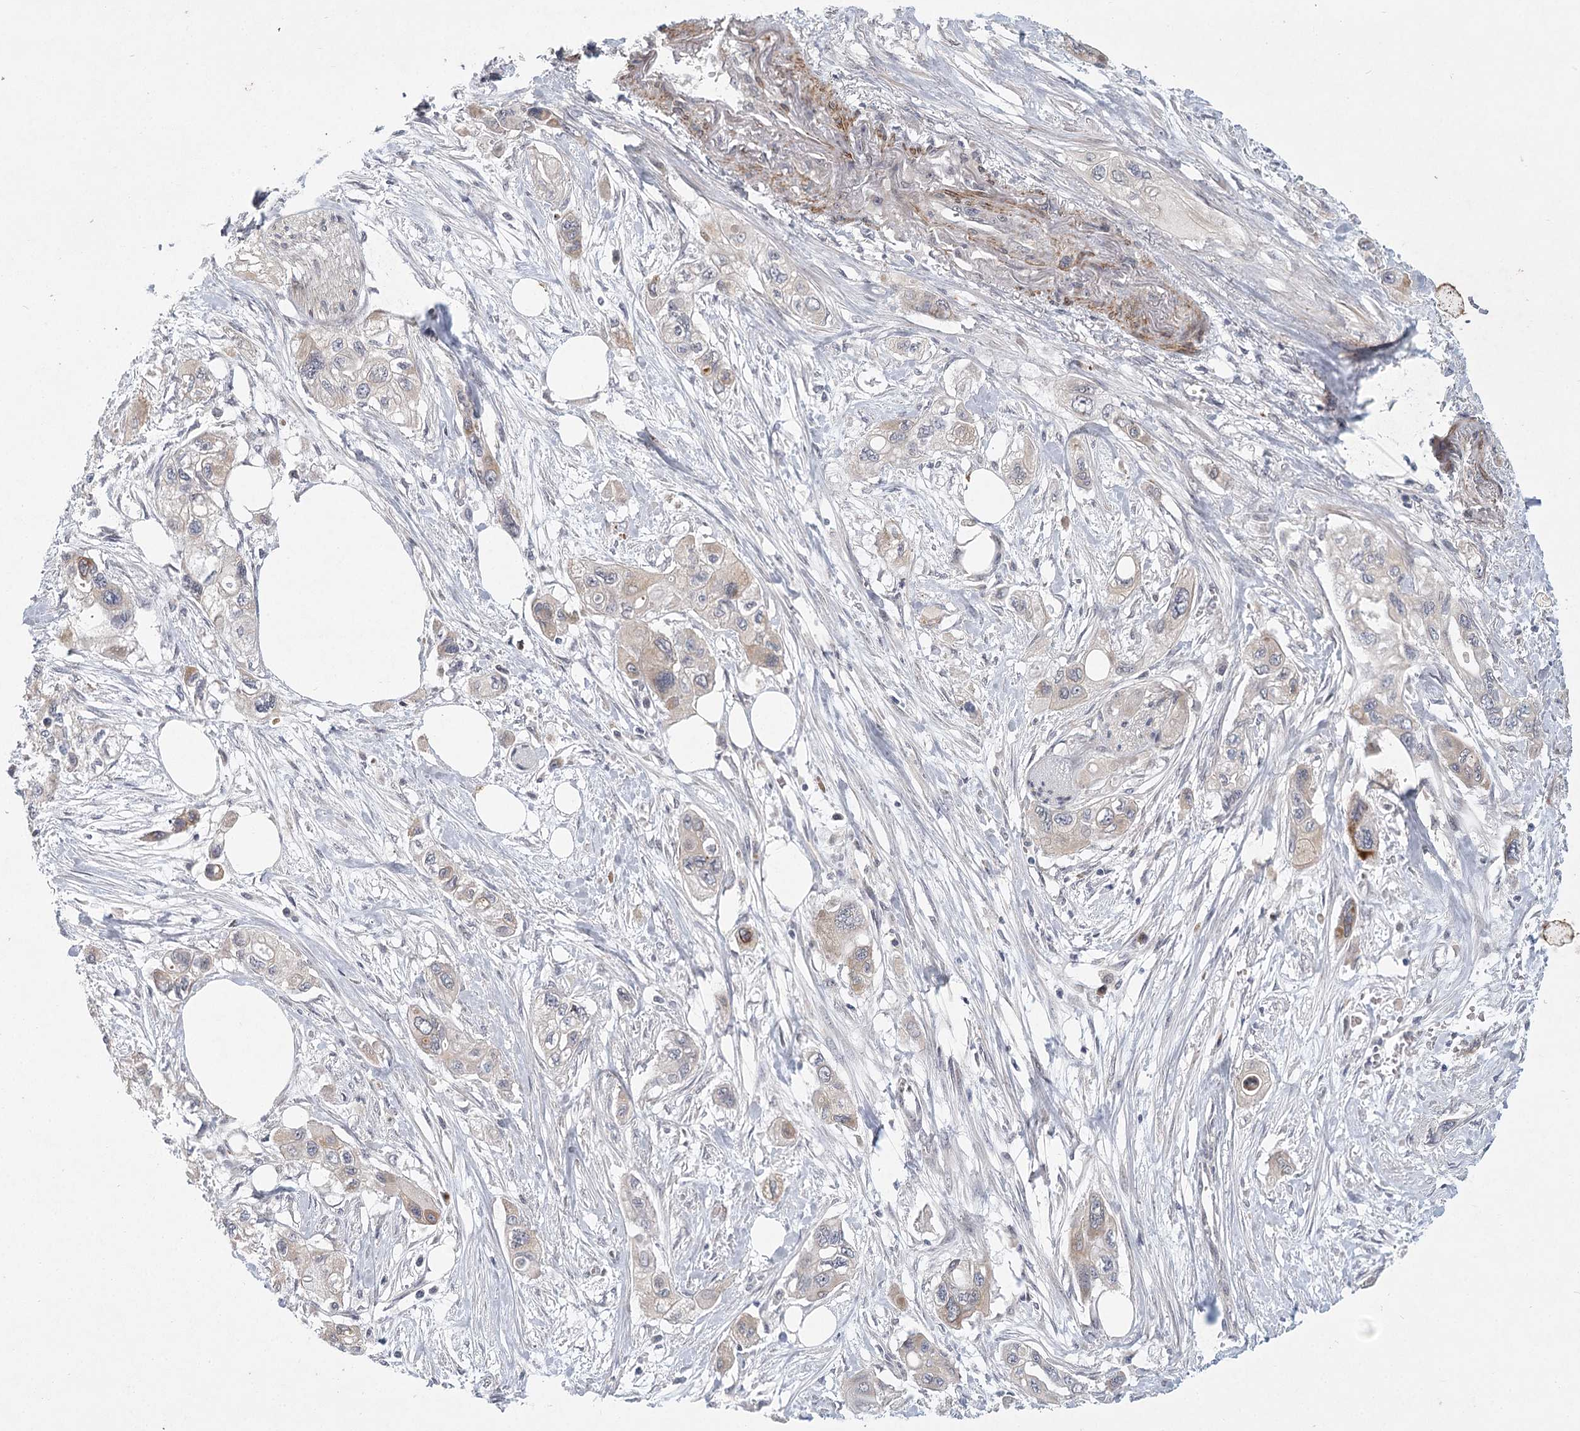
{"staining": {"intensity": "weak", "quantity": "<25%", "location": "cytoplasmic/membranous"}, "tissue": "pancreatic cancer", "cell_type": "Tumor cells", "image_type": "cancer", "snomed": [{"axis": "morphology", "description": "Adenocarcinoma, NOS"}, {"axis": "topography", "description": "Pancreas"}], "caption": "Tumor cells are negative for protein expression in human adenocarcinoma (pancreatic). (IHC, brightfield microscopy, high magnification).", "gene": "MEPE", "patient": {"sex": "male", "age": 75}}